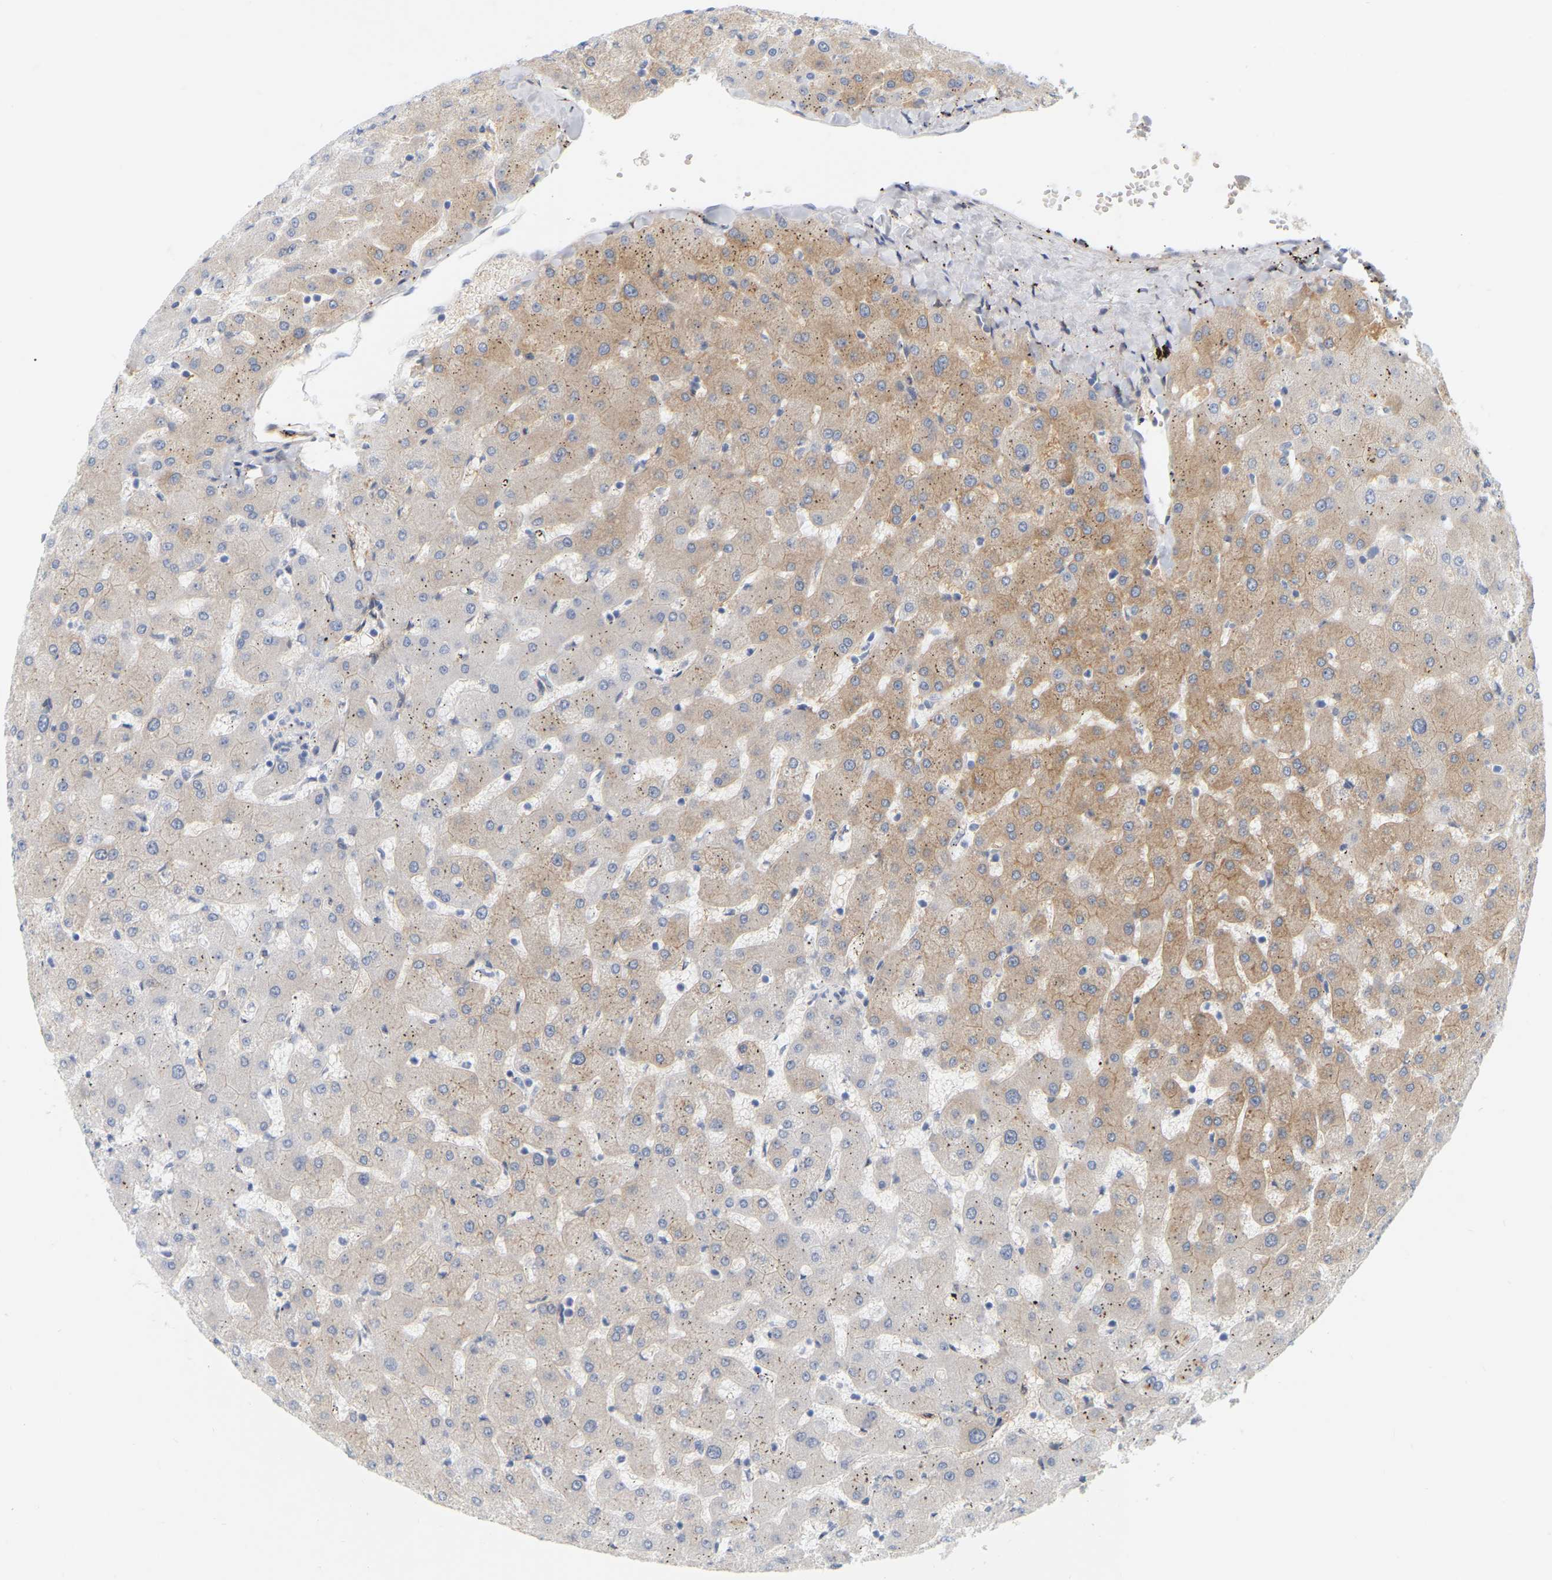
{"staining": {"intensity": "moderate", "quantity": "25%-75%", "location": "cytoplasmic/membranous"}, "tissue": "liver", "cell_type": "Cholangiocytes", "image_type": "normal", "snomed": [{"axis": "morphology", "description": "Normal tissue, NOS"}, {"axis": "topography", "description": "Liver"}], "caption": "Normal liver shows moderate cytoplasmic/membranous staining in approximately 25%-75% of cholangiocytes, visualized by immunohistochemistry.", "gene": "RAPH1", "patient": {"sex": "female", "age": 63}}